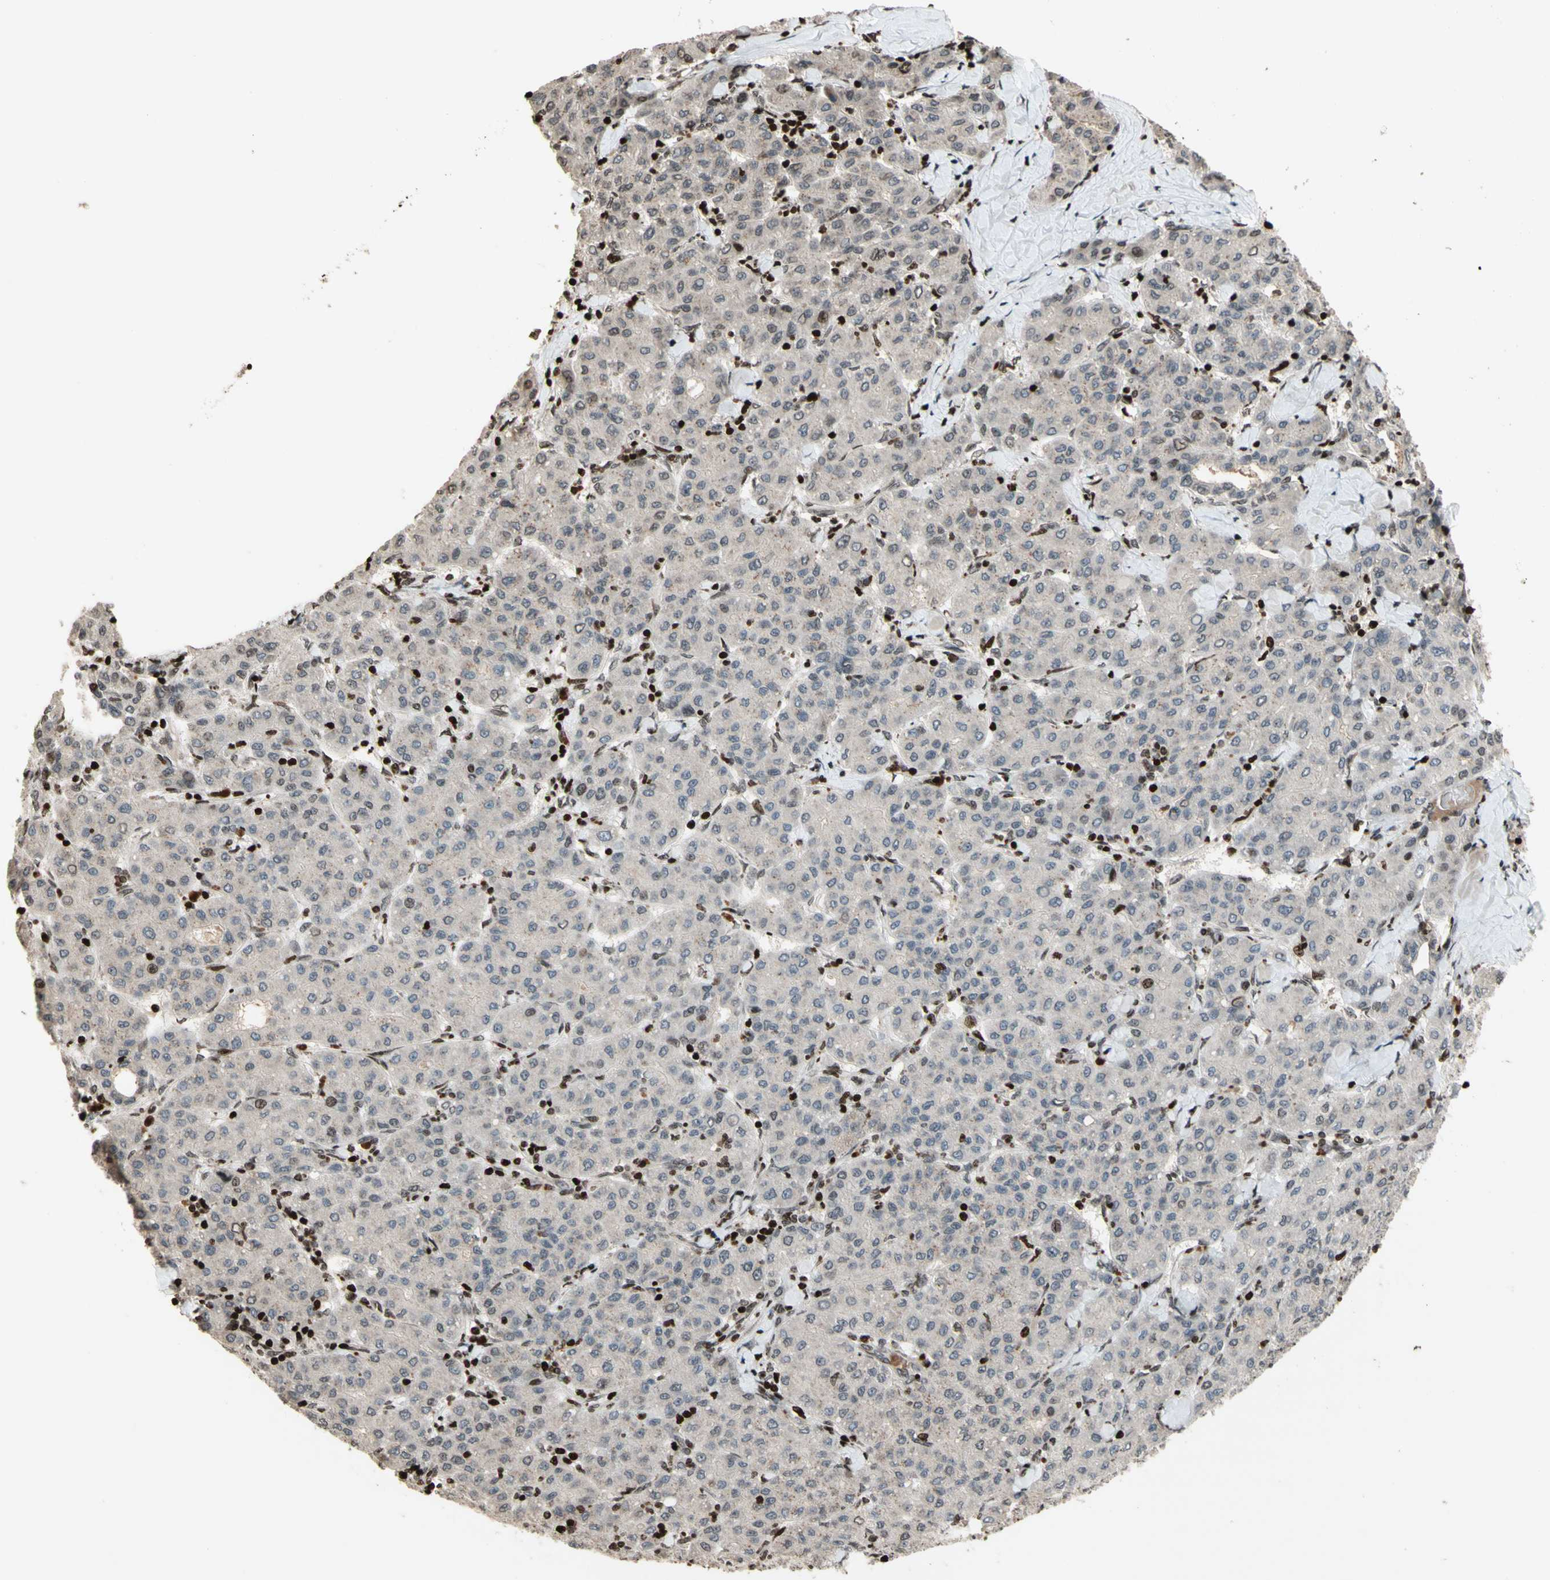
{"staining": {"intensity": "negative", "quantity": "none", "location": "none"}, "tissue": "liver cancer", "cell_type": "Tumor cells", "image_type": "cancer", "snomed": [{"axis": "morphology", "description": "Carcinoma, Hepatocellular, NOS"}, {"axis": "topography", "description": "Liver"}], "caption": "DAB (3,3'-diaminobenzidine) immunohistochemical staining of human liver cancer (hepatocellular carcinoma) displays no significant expression in tumor cells. (DAB IHC with hematoxylin counter stain).", "gene": "POLA1", "patient": {"sex": "male", "age": 65}}